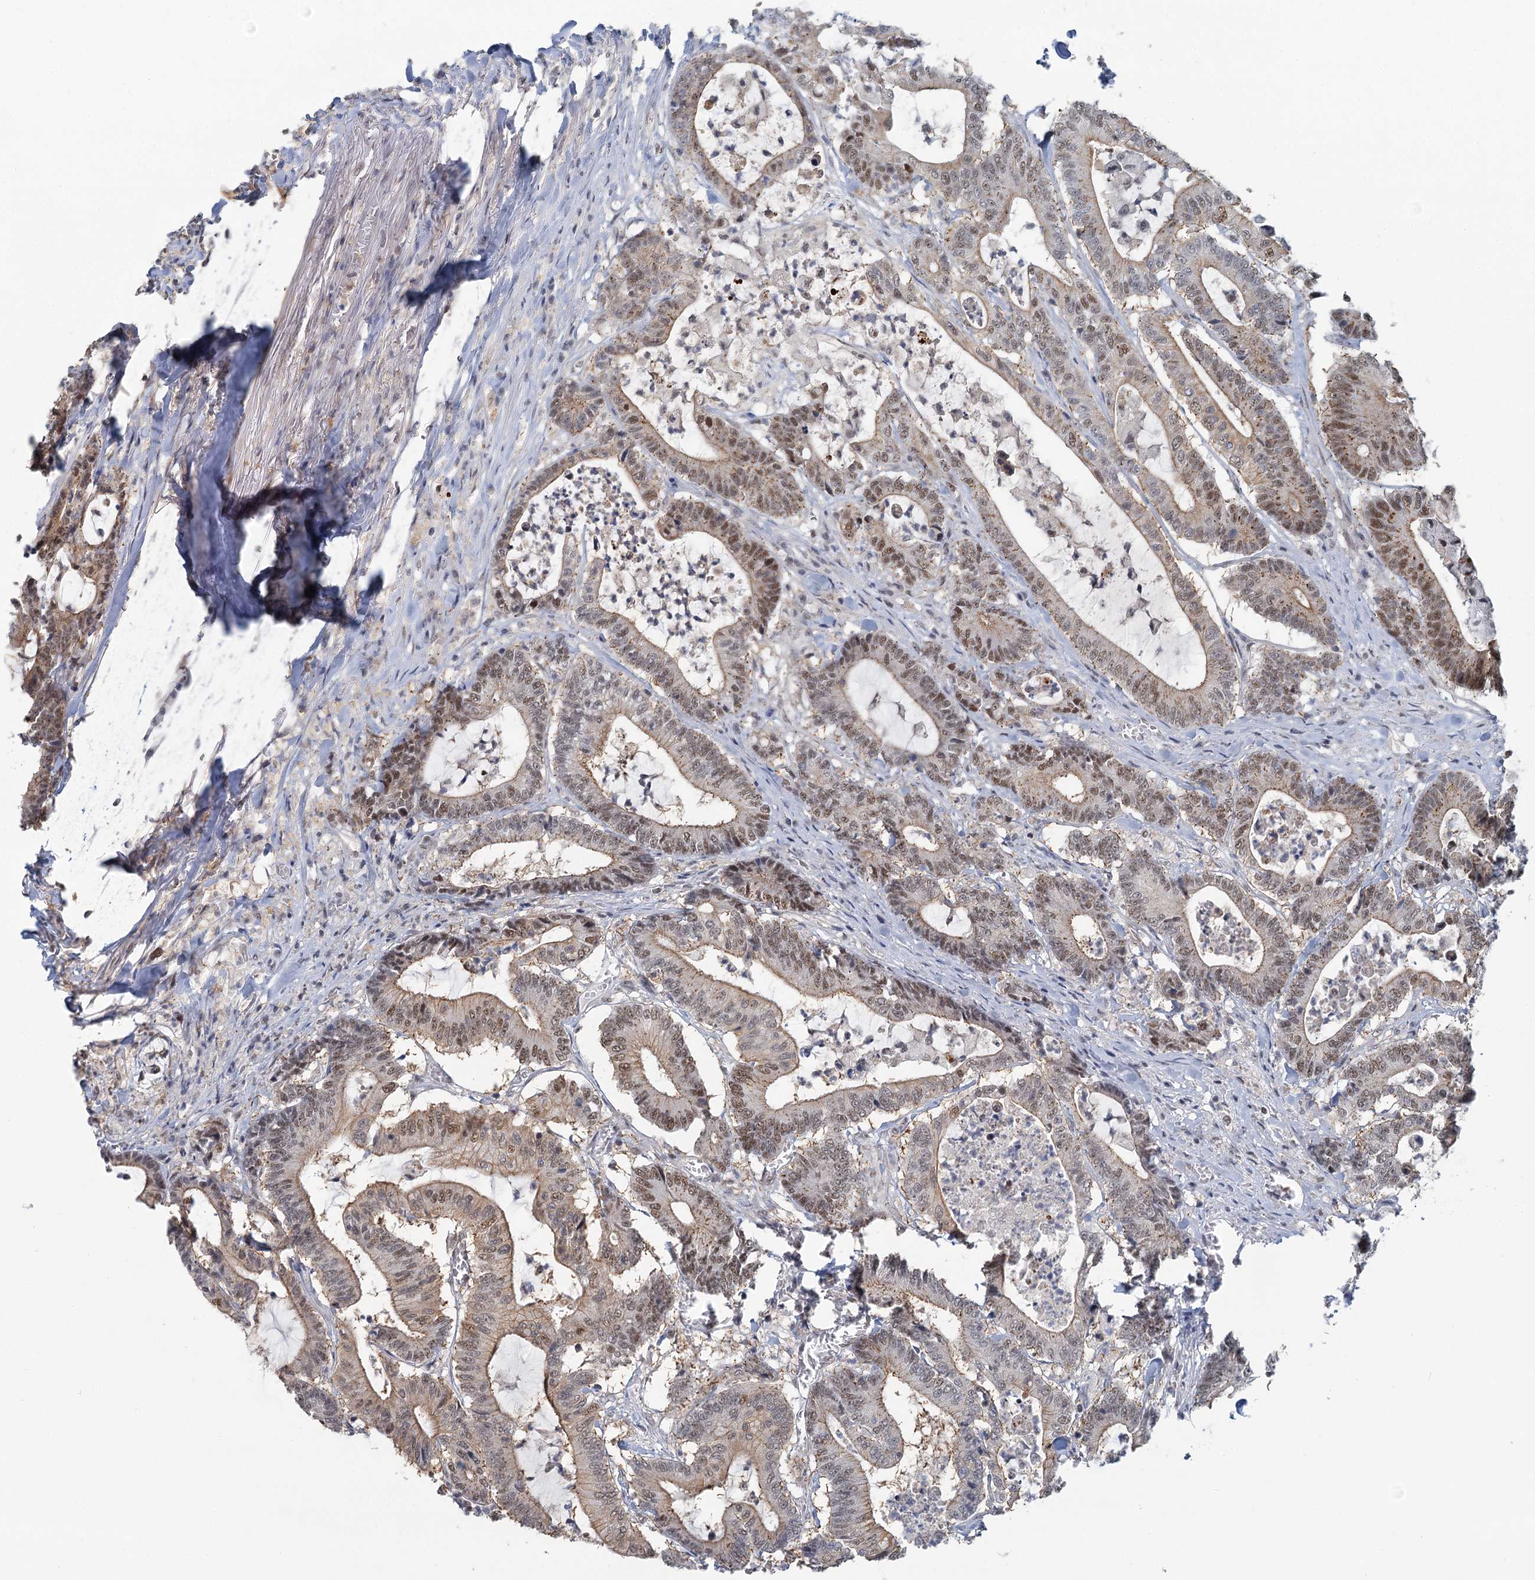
{"staining": {"intensity": "moderate", "quantity": ">75%", "location": "cytoplasmic/membranous,nuclear"}, "tissue": "colorectal cancer", "cell_type": "Tumor cells", "image_type": "cancer", "snomed": [{"axis": "morphology", "description": "Adenocarcinoma, NOS"}, {"axis": "topography", "description": "Colon"}], "caption": "Protein analysis of colorectal adenocarcinoma tissue reveals moderate cytoplasmic/membranous and nuclear positivity in approximately >75% of tumor cells.", "gene": "GPATCH11", "patient": {"sex": "female", "age": 84}}